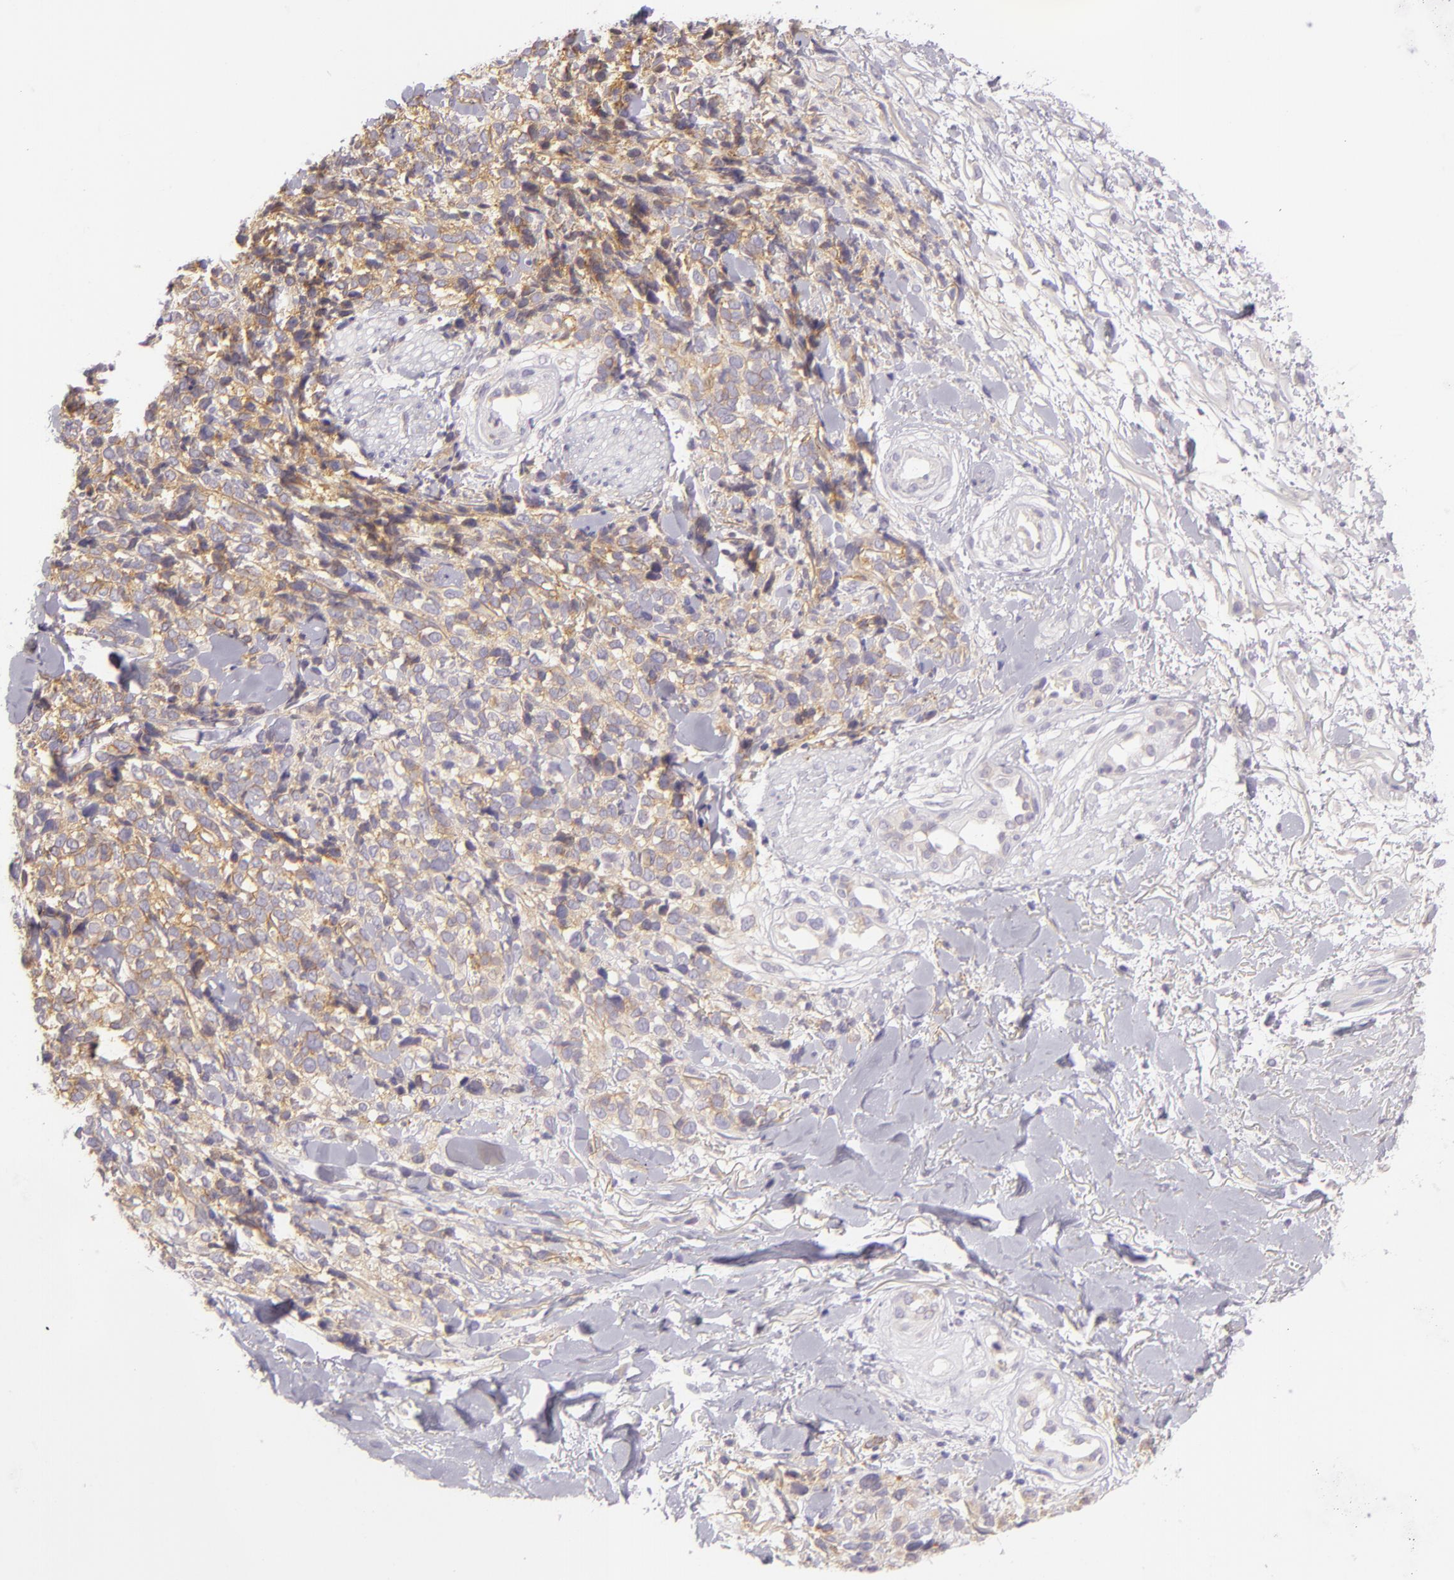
{"staining": {"intensity": "weak", "quantity": ">75%", "location": "cytoplasmic/membranous"}, "tissue": "melanoma", "cell_type": "Tumor cells", "image_type": "cancer", "snomed": [{"axis": "morphology", "description": "Malignant melanoma, NOS"}, {"axis": "topography", "description": "Skin"}], "caption": "Protein staining of melanoma tissue exhibits weak cytoplasmic/membranous staining in approximately >75% of tumor cells.", "gene": "ZC3H7B", "patient": {"sex": "female", "age": 85}}